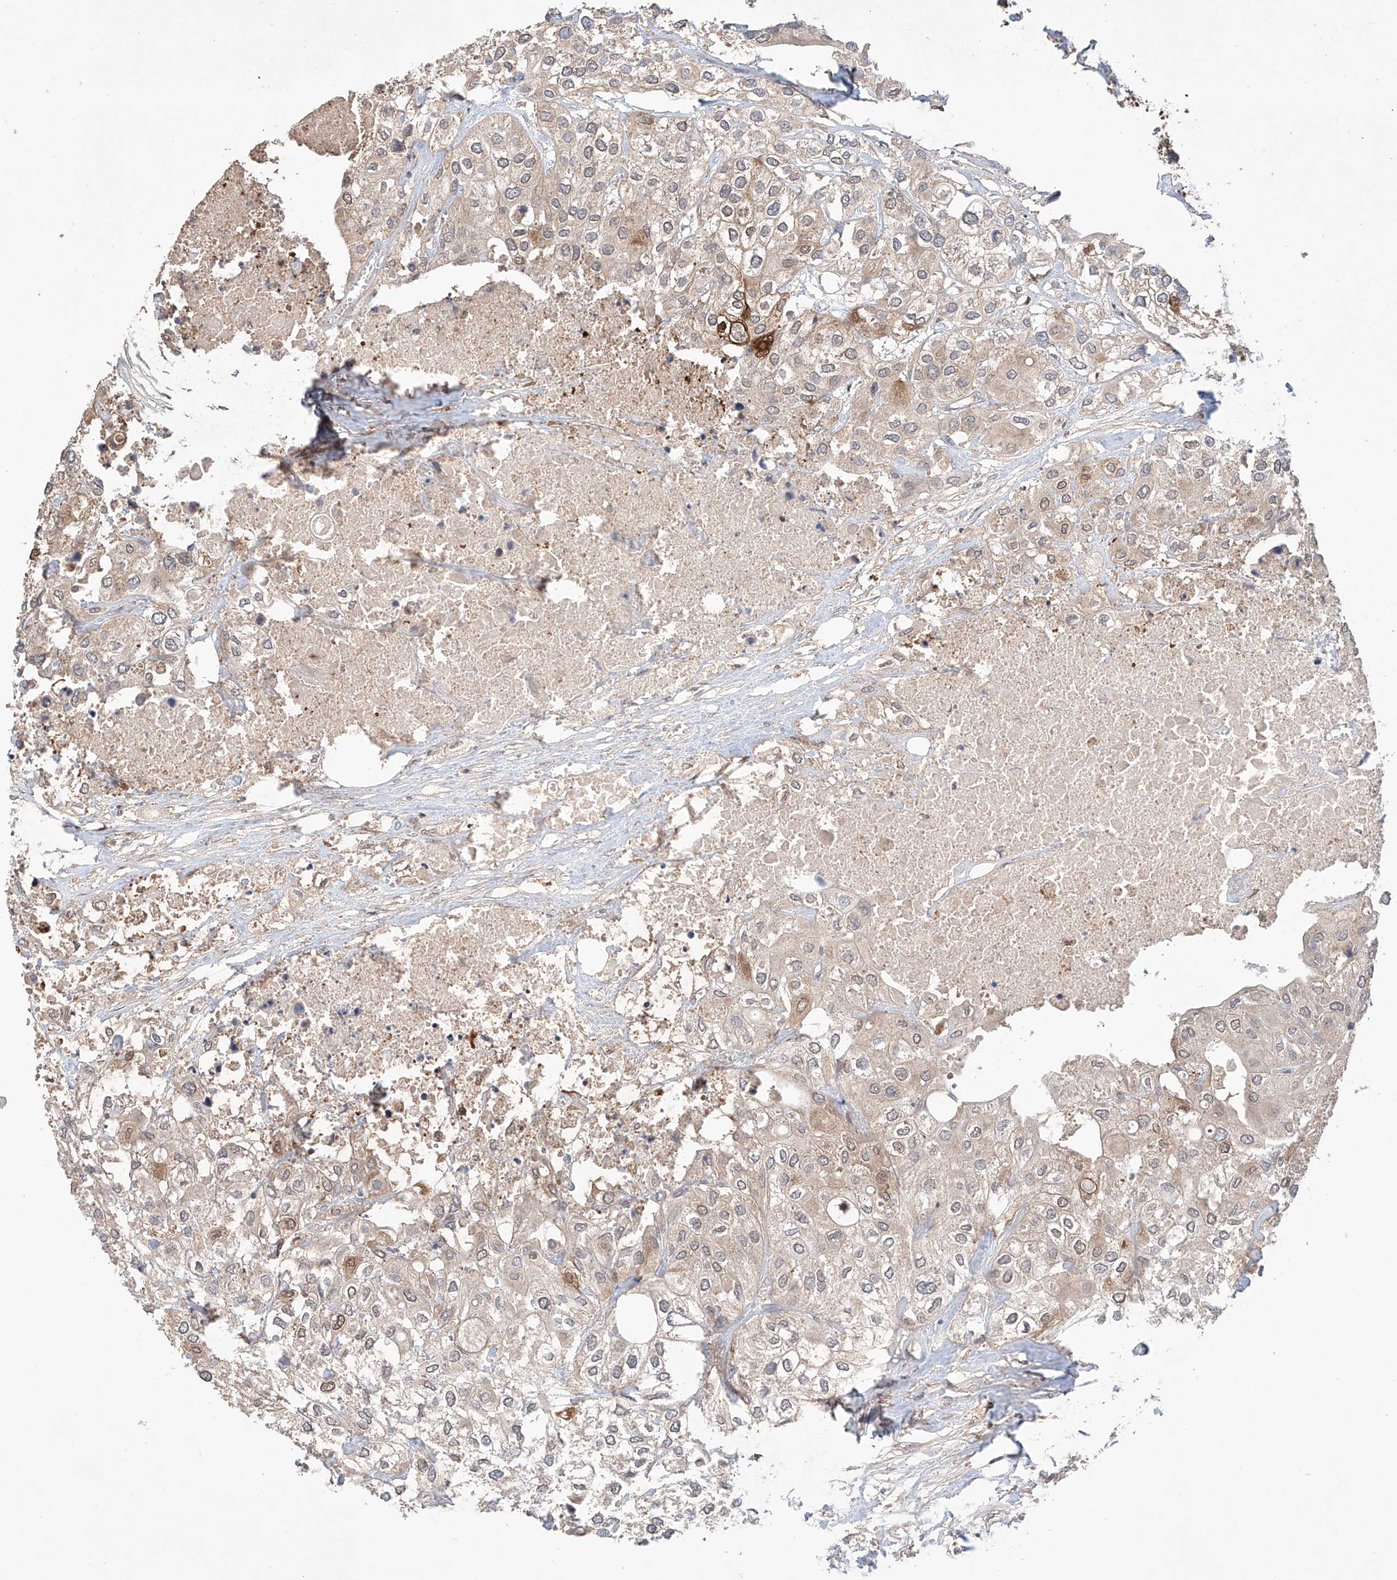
{"staining": {"intensity": "weak", "quantity": "25%-75%", "location": "cytoplasmic/membranous"}, "tissue": "urothelial cancer", "cell_type": "Tumor cells", "image_type": "cancer", "snomed": [{"axis": "morphology", "description": "Urothelial carcinoma, High grade"}, {"axis": "topography", "description": "Urinary bladder"}], "caption": "Tumor cells reveal low levels of weak cytoplasmic/membranous staining in about 25%-75% of cells in urothelial cancer.", "gene": "IGSF22", "patient": {"sex": "male", "age": 64}}